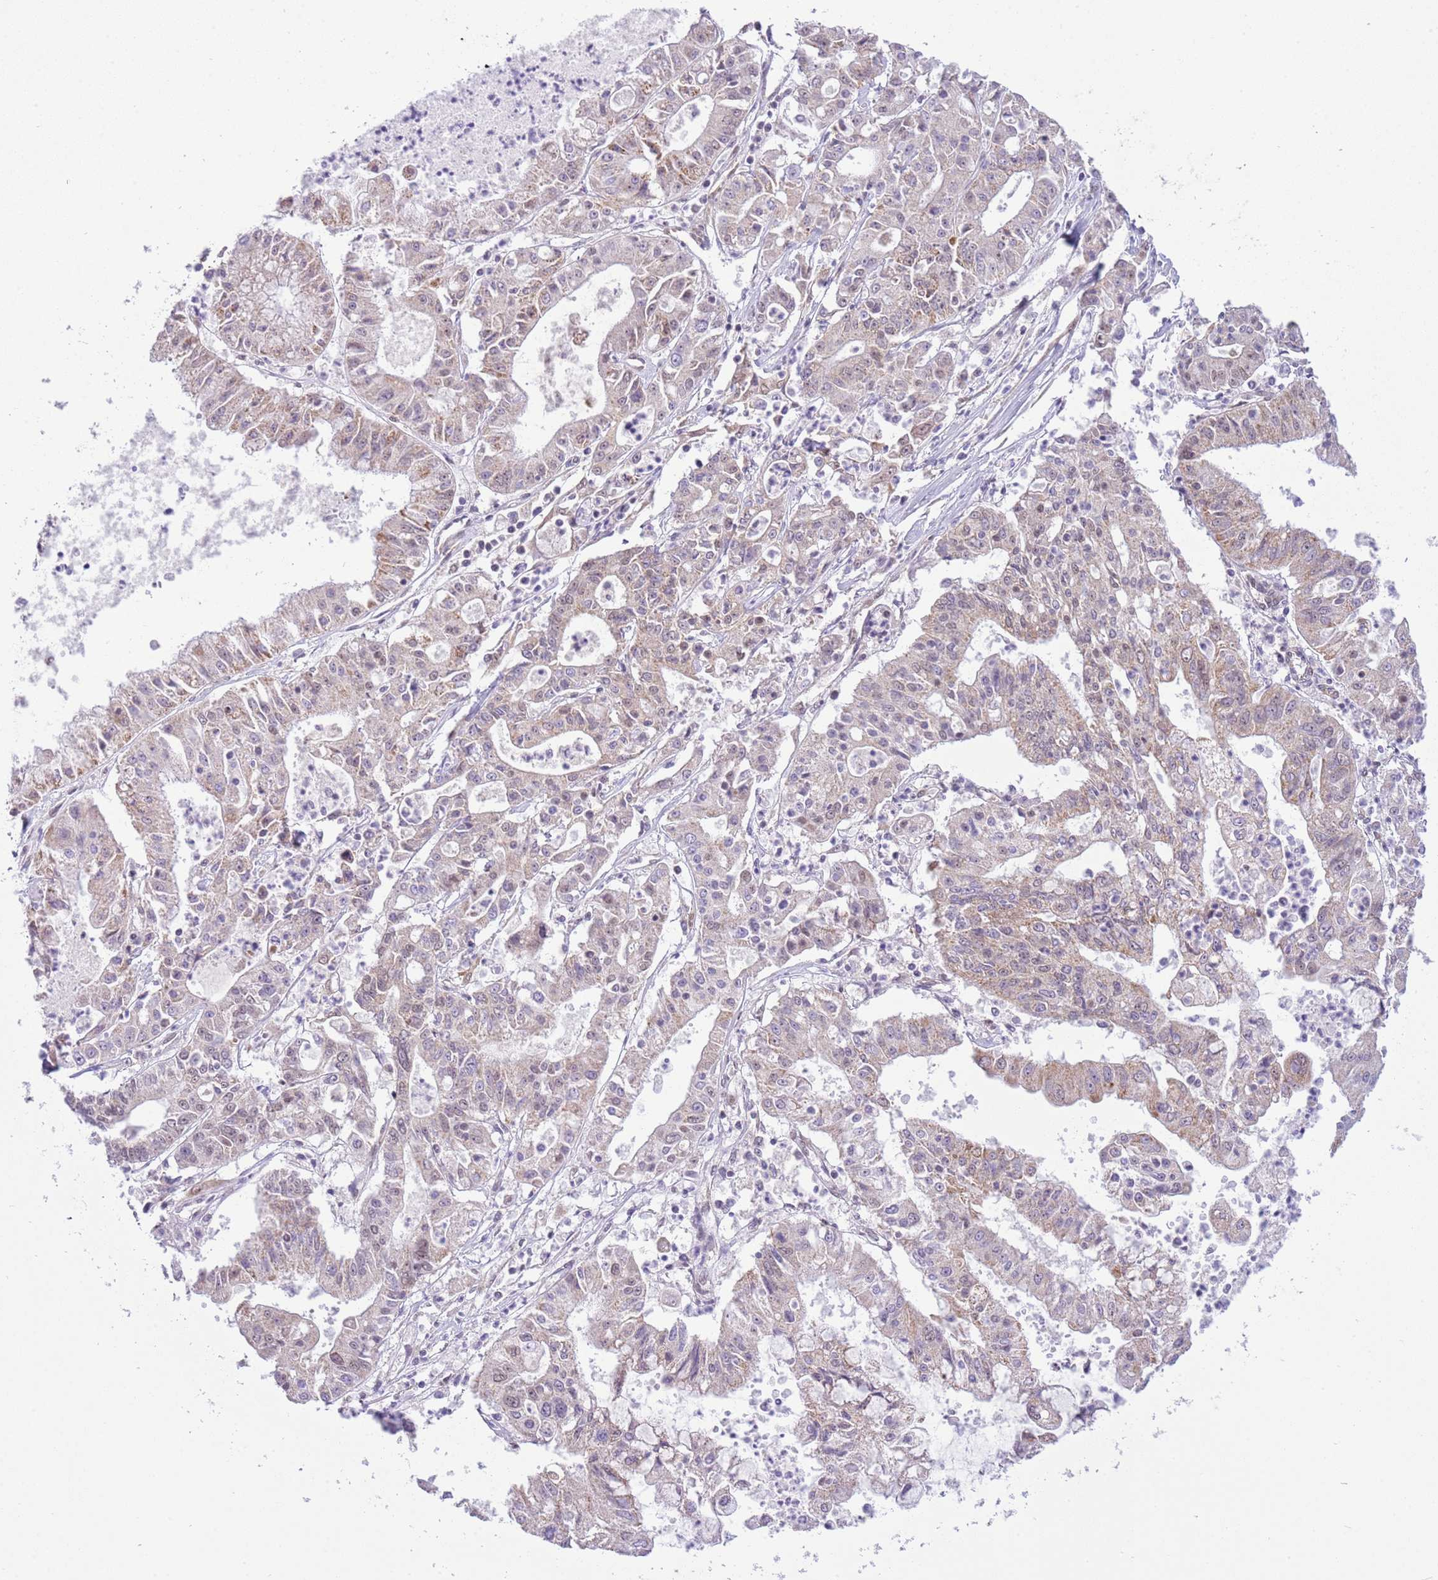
{"staining": {"intensity": "weak", "quantity": "25%-75%", "location": "cytoplasmic/membranous"}, "tissue": "ovarian cancer", "cell_type": "Tumor cells", "image_type": "cancer", "snomed": [{"axis": "morphology", "description": "Cystadenocarcinoma, mucinous, NOS"}, {"axis": "topography", "description": "Ovary"}], "caption": "Protein staining shows weak cytoplasmic/membranous expression in approximately 25%-75% of tumor cells in mucinous cystadenocarcinoma (ovarian).", "gene": "FAM120C", "patient": {"sex": "female", "age": 70}}